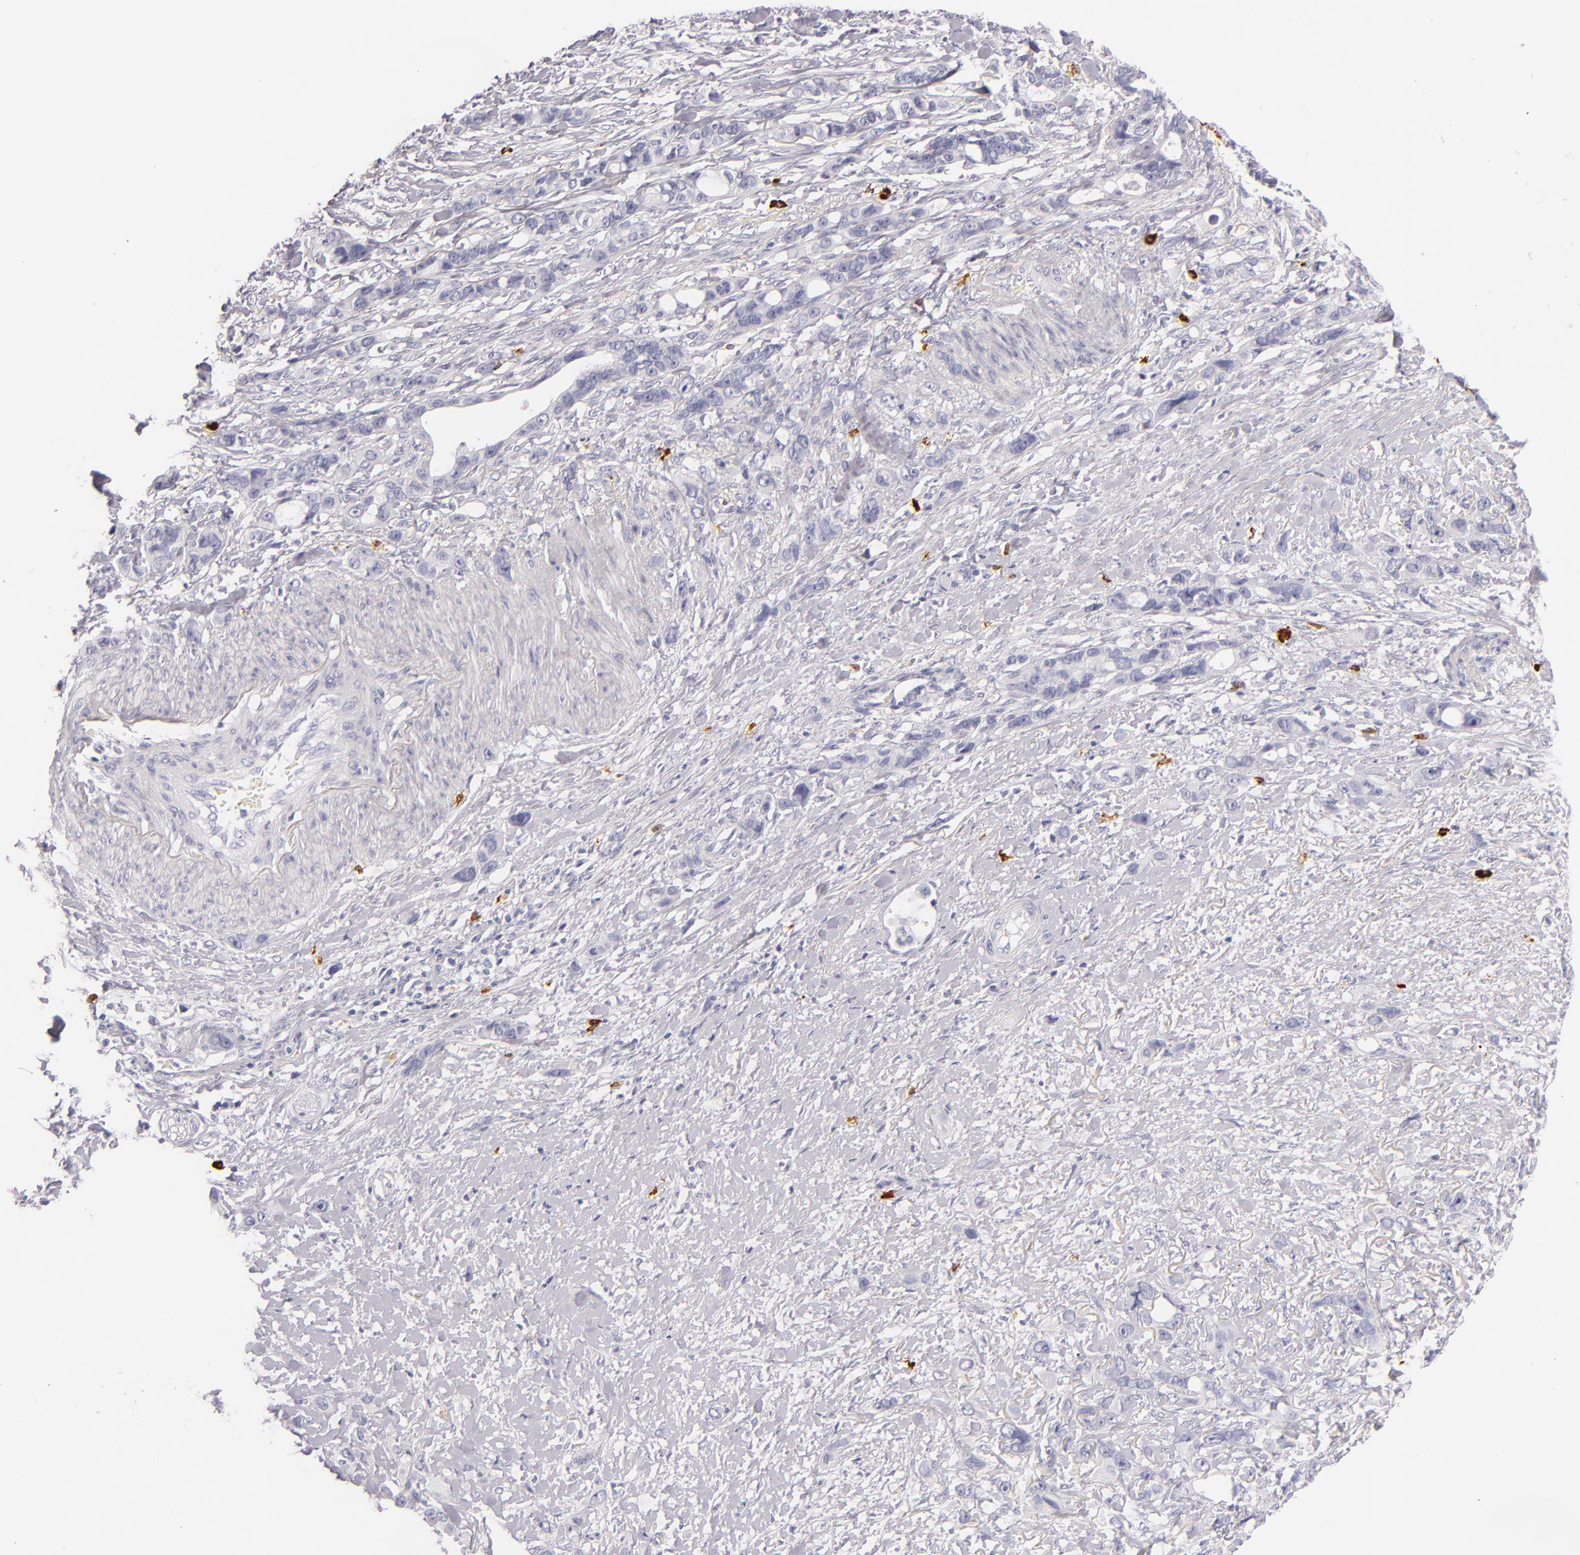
{"staining": {"intensity": "negative", "quantity": "none", "location": "none"}, "tissue": "stomach cancer", "cell_type": "Tumor cells", "image_type": "cancer", "snomed": [{"axis": "morphology", "description": "Adenocarcinoma, NOS"}, {"axis": "topography", "description": "Stomach, upper"}], "caption": "Immunohistochemistry (IHC) of human stomach adenocarcinoma exhibits no positivity in tumor cells.", "gene": "TPSD1", "patient": {"sex": "male", "age": 47}}